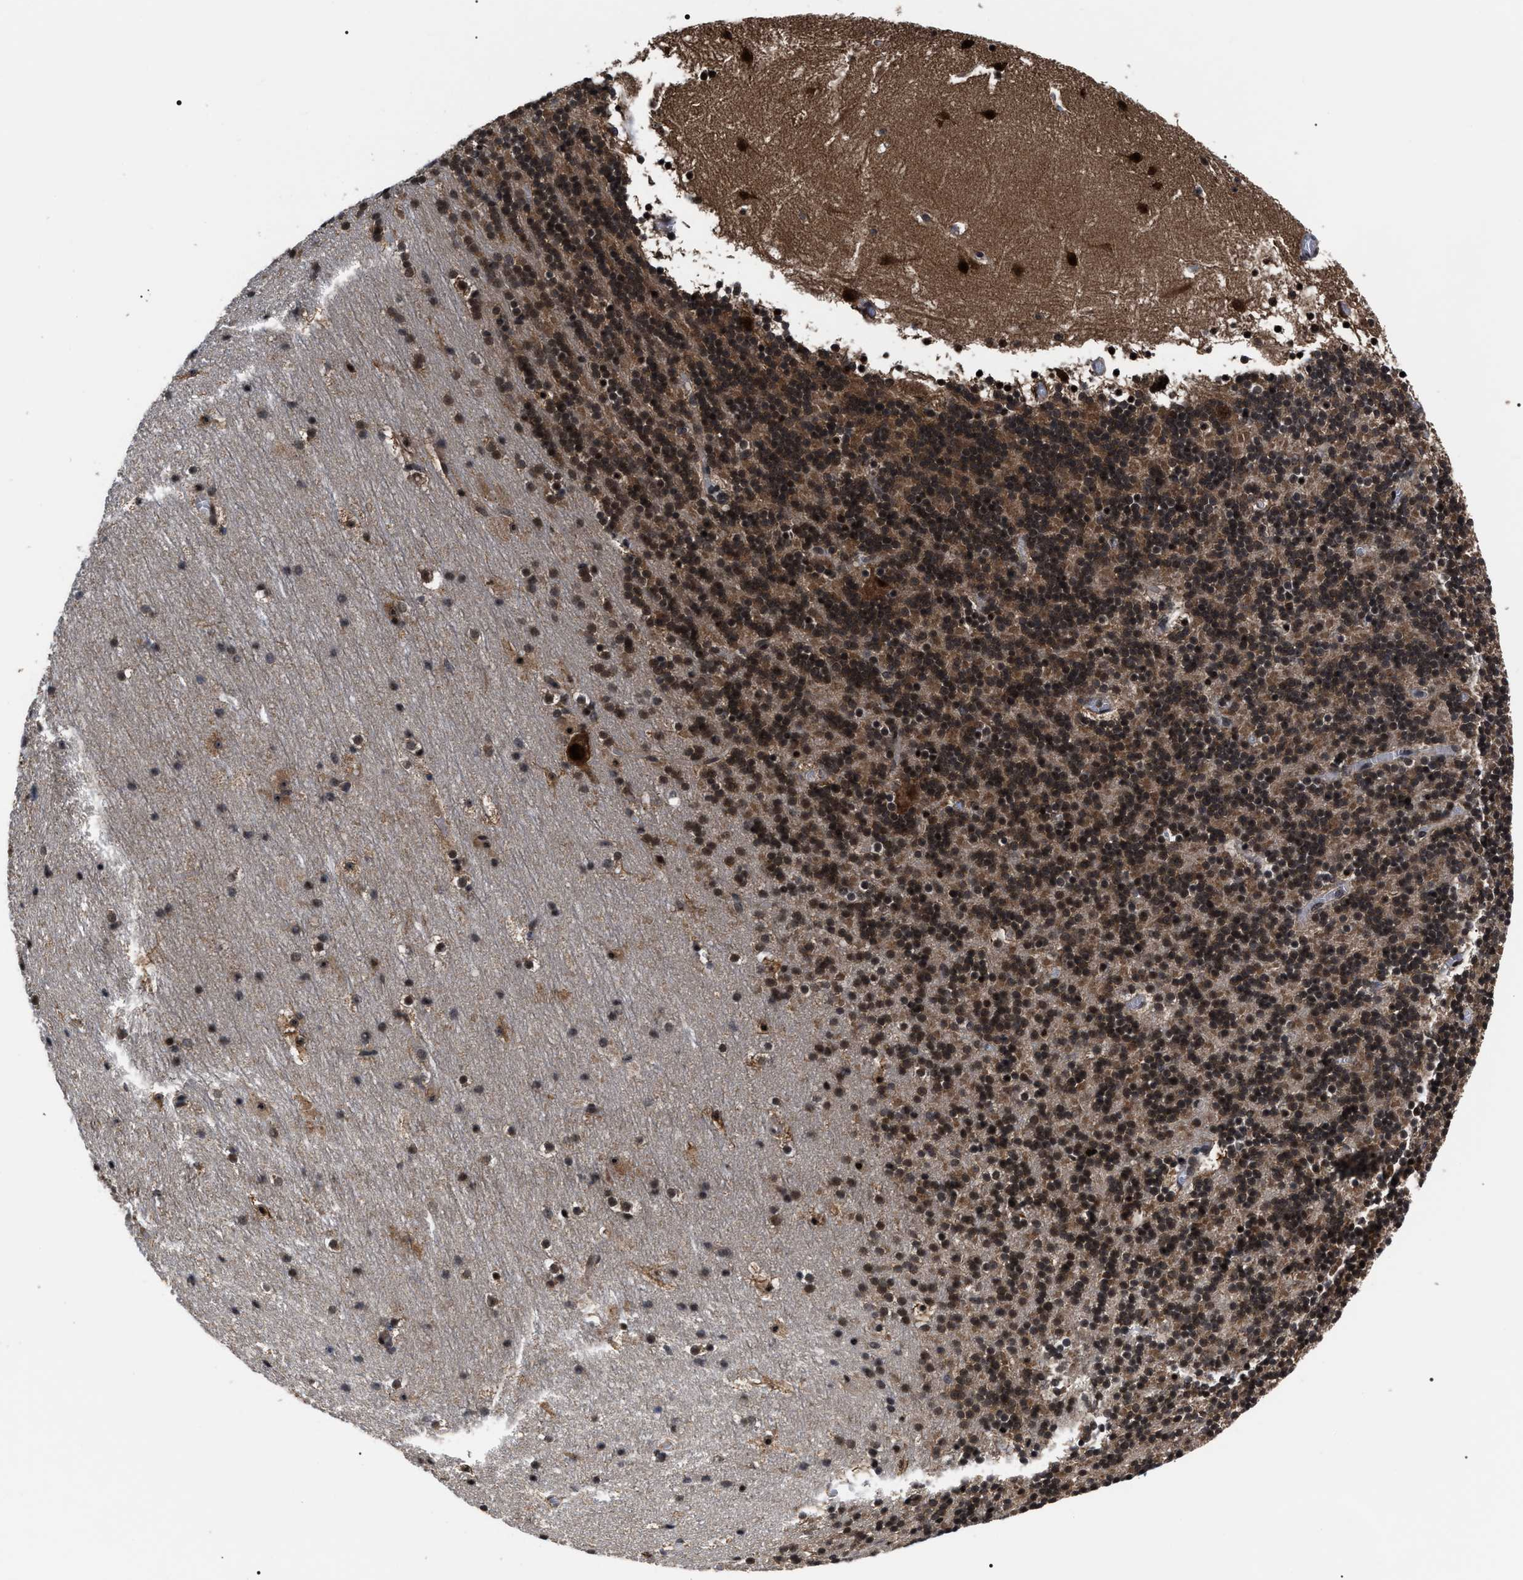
{"staining": {"intensity": "moderate", "quantity": ">75%", "location": "cytoplasmic/membranous,nuclear"}, "tissue": "cerebellum", "cell_type": "Cells in granular layer", "image_type": "normal", "snomed": [{"axis": "morphology", "description": "Normal tissue, NOS"}, {"axis": "topography", "description": "Cerebellum"}], "caption": "Immunohistochemical staining of normal human cerebellum reveals >75% levels of moderate cytoplasmic/membranous,nuclear protein expression in about >75% of cells in granular layer. (DAB (3,3'-diaminobenzidine) IHC with brightfield microscopy, high magnification).", "gene": "CSNK2A1", "patient": {"sex": "male", "age": 45}}